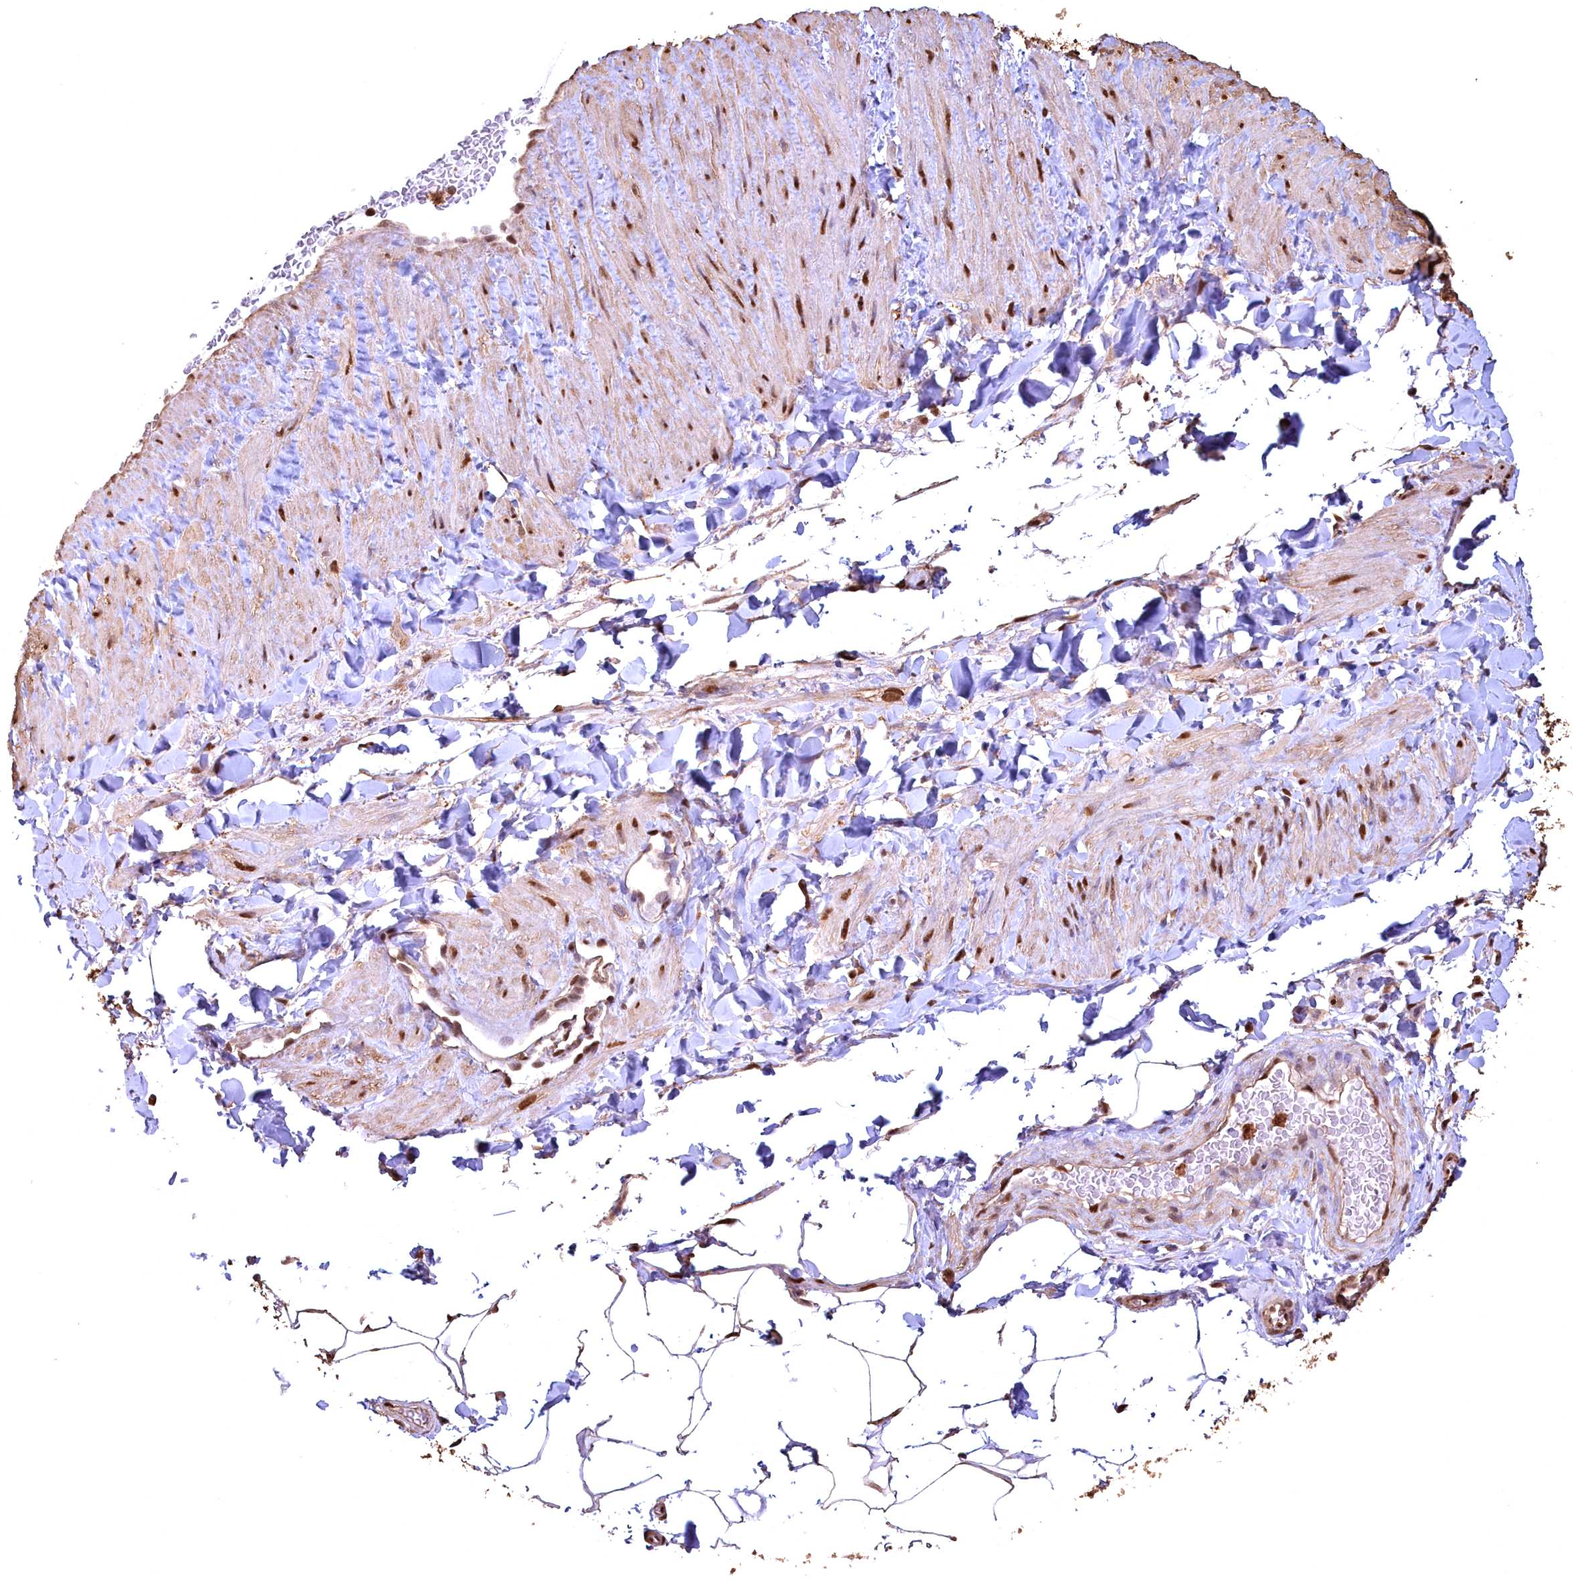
{"staining": {"intensity": "moderate", "quantity": ">75%", "location": "cytoplasmic/membranous,nuclear"}, "tissue": "adipose tissue", "cell_type": "Adipocytes", "image_type": "normal", "snomed": [{"axis": "morphology", "description": "Normal tissue, NOS"}, {"axis": "topography", "description": "Soft tissue"}, {"axis": "topography", "description": "Vascular tissue"}], "caption": "Immunohistochemical staining of normal human adipose tissue shows moderate cytoplasmic/membranous,nuclear protein positivity in approximately >75% of adipocytes. Nuclei are stained in blue.", "gene": "GAPDH", "patient": {"sex": "male", "age": 54}}